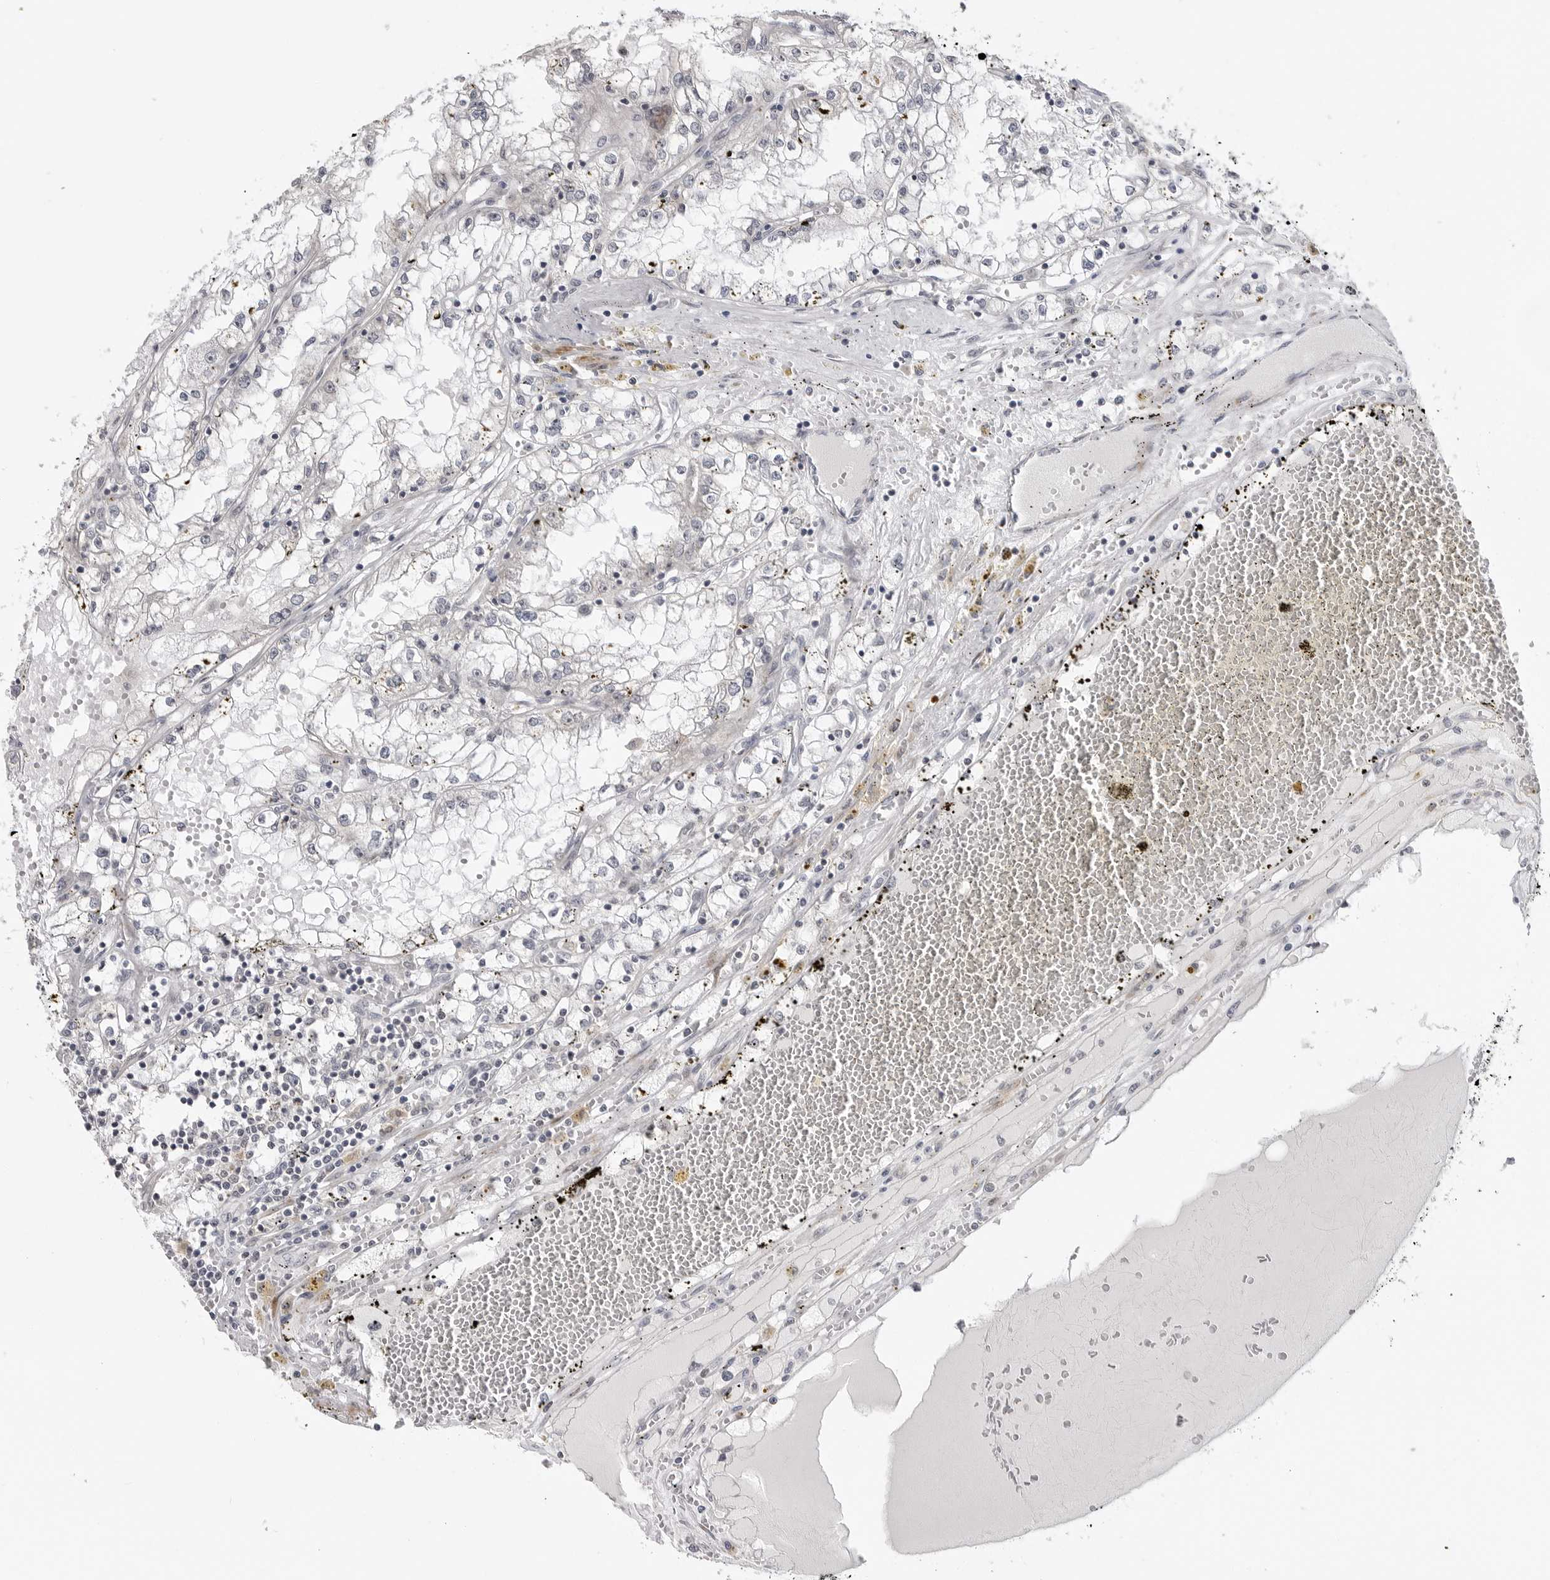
{"staining": {"intensity": "negative", "quantity": "none", "location": "none"}, "tissue": "renal cancer", "cell_type": "Tumor cells", "image_type": "cancer", "snomed": [{"axis": "morphology", "description": "Adenocarcinoma, NOS"}, {"axis": "topography", "description": "Kidney"}], "caption": "Image shows no protein staining in tumor cells of renal cancer tissue.", "gene": "ADAMTS5", "patient": {"sex": "male", "age": 56}}